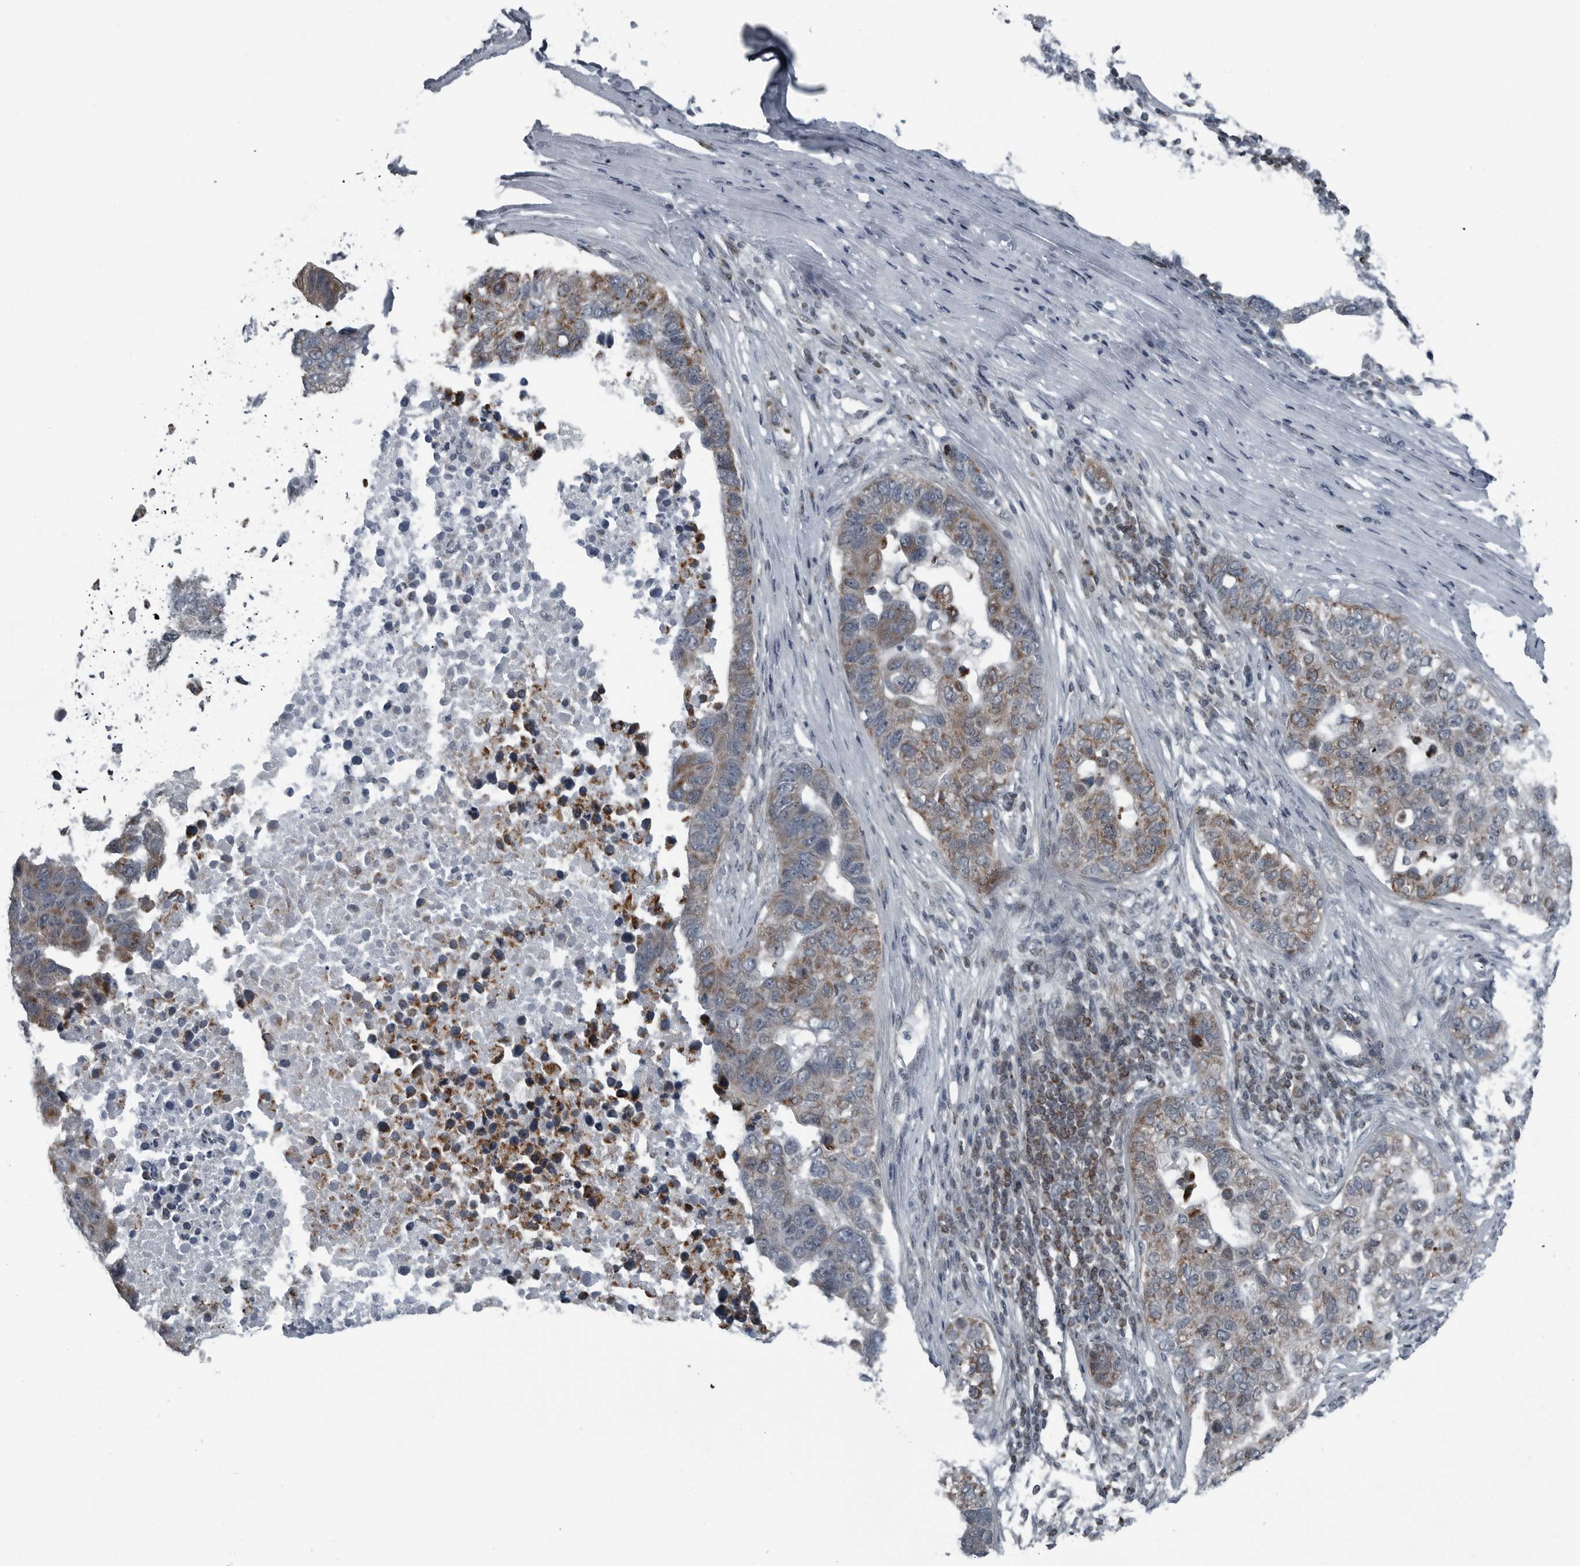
{"staining": {"intensity": "moderate", "quantity": "25%-75%", "location": "cytoplasmic/membranous"}, "tissue": "pancreatic cancer", "cell_type": "Tumor cells", "image_type": "cancer", "snomed": [{"axis": "morphology", "description": "Adenocarcinoma, NOS"}, {"axis": "topography", "description": "Pancreas"}], "caption": "There is medium levels of moderate cytoplasmic/membranous expression in tumor cells of pancreatic cancer (adenocarcinoma), as demonstrated by immunohistochemical staining (brown color).", "gene": "GAK", "patient": {"sex": "female", "age": 61}}